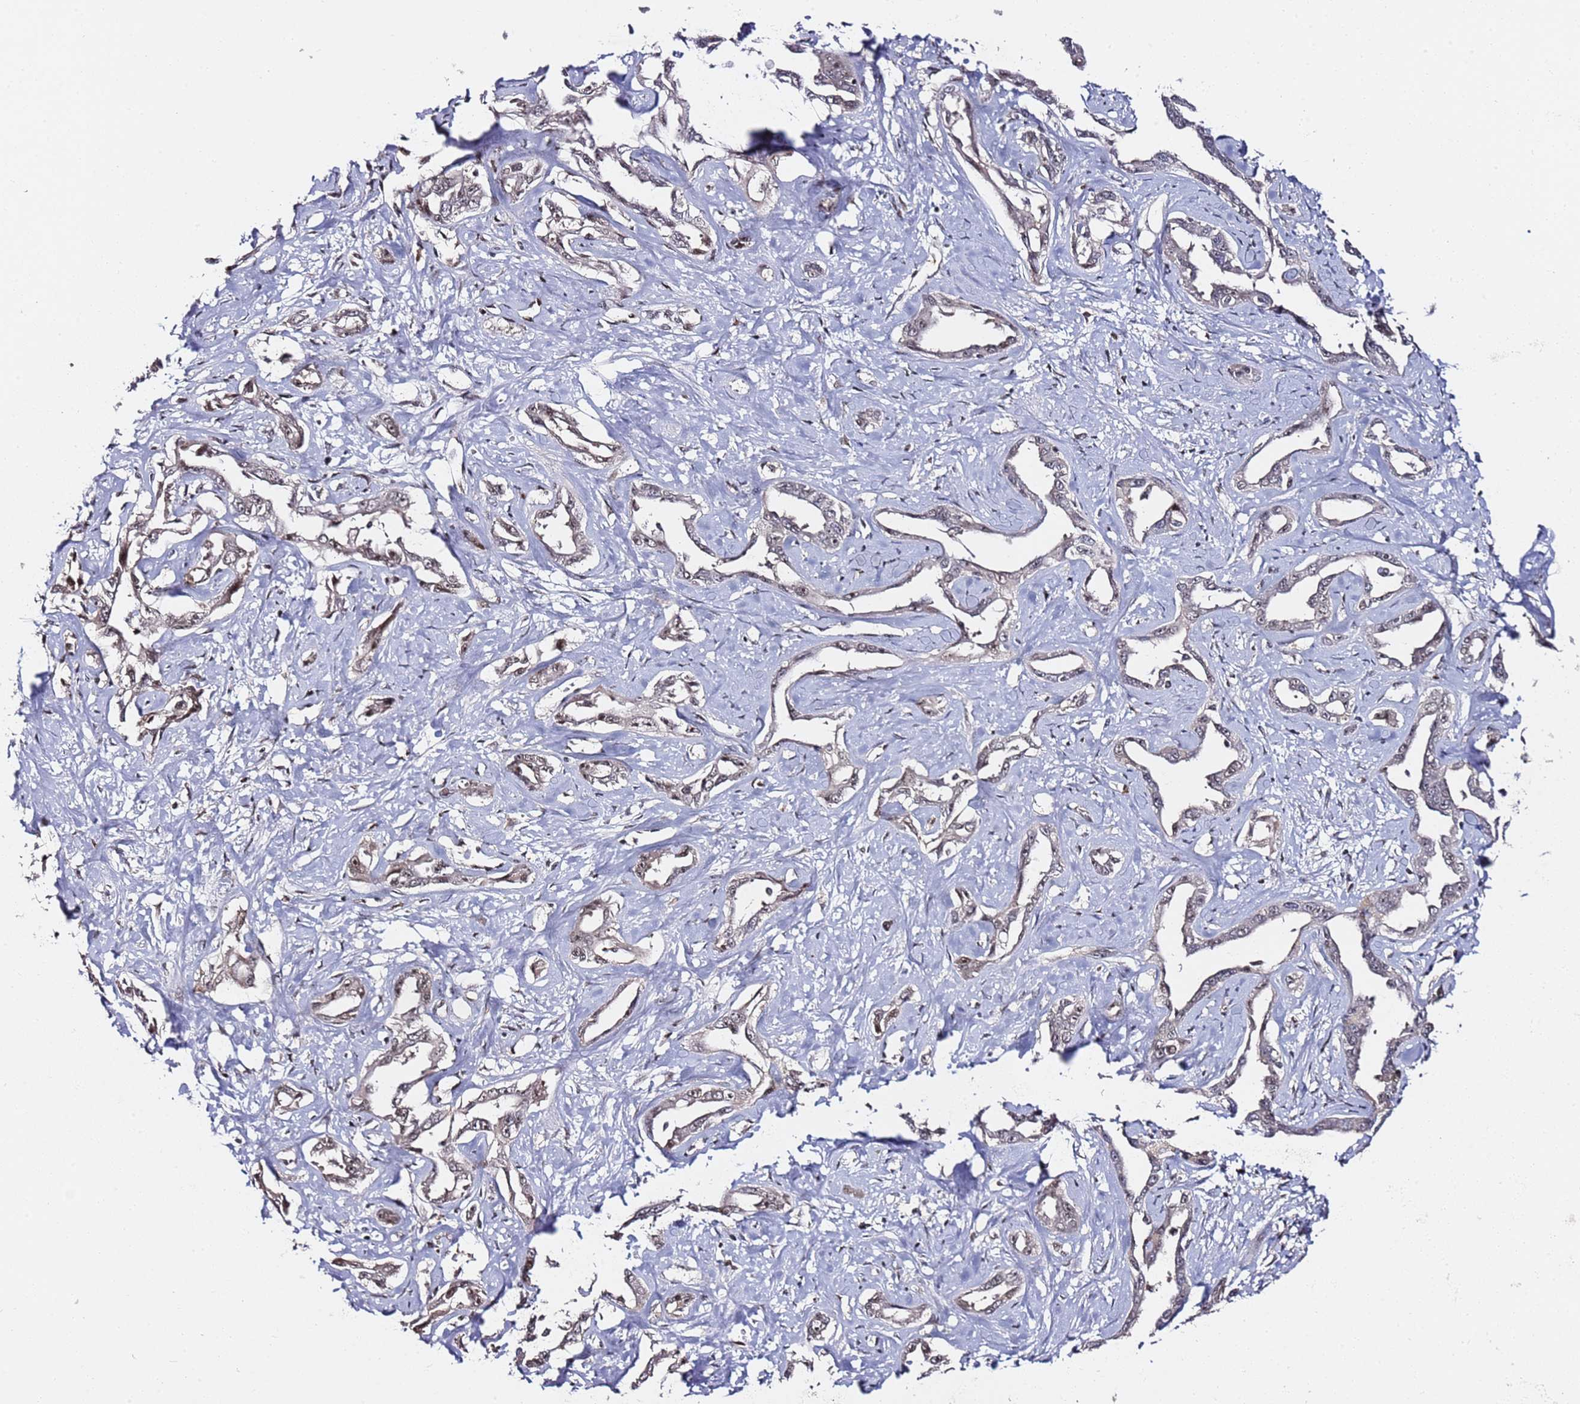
{"staining": {"intensity": "moderate", "quantity": ">75%", "location": "nuclear"}, "tissue": "liver cancer", "cell_type": "Tumor cells", "image_type": "cancer", "snomed": [{"axis": "morphology", "description": "Cholangiocarcinoma"}, {"axis": "topography", "description": "Liver"}], "caption": "Liver cancer (cholangiocarcinoma) was stained to show a protein in brown. There is medium levels of moderate nuclear expression in about >75% of tumor cells. The protein is shown in brown color, while the nuclei are stained blue.", "gene": "FCF1", "patient": {"sex": "male", "age": 59}}